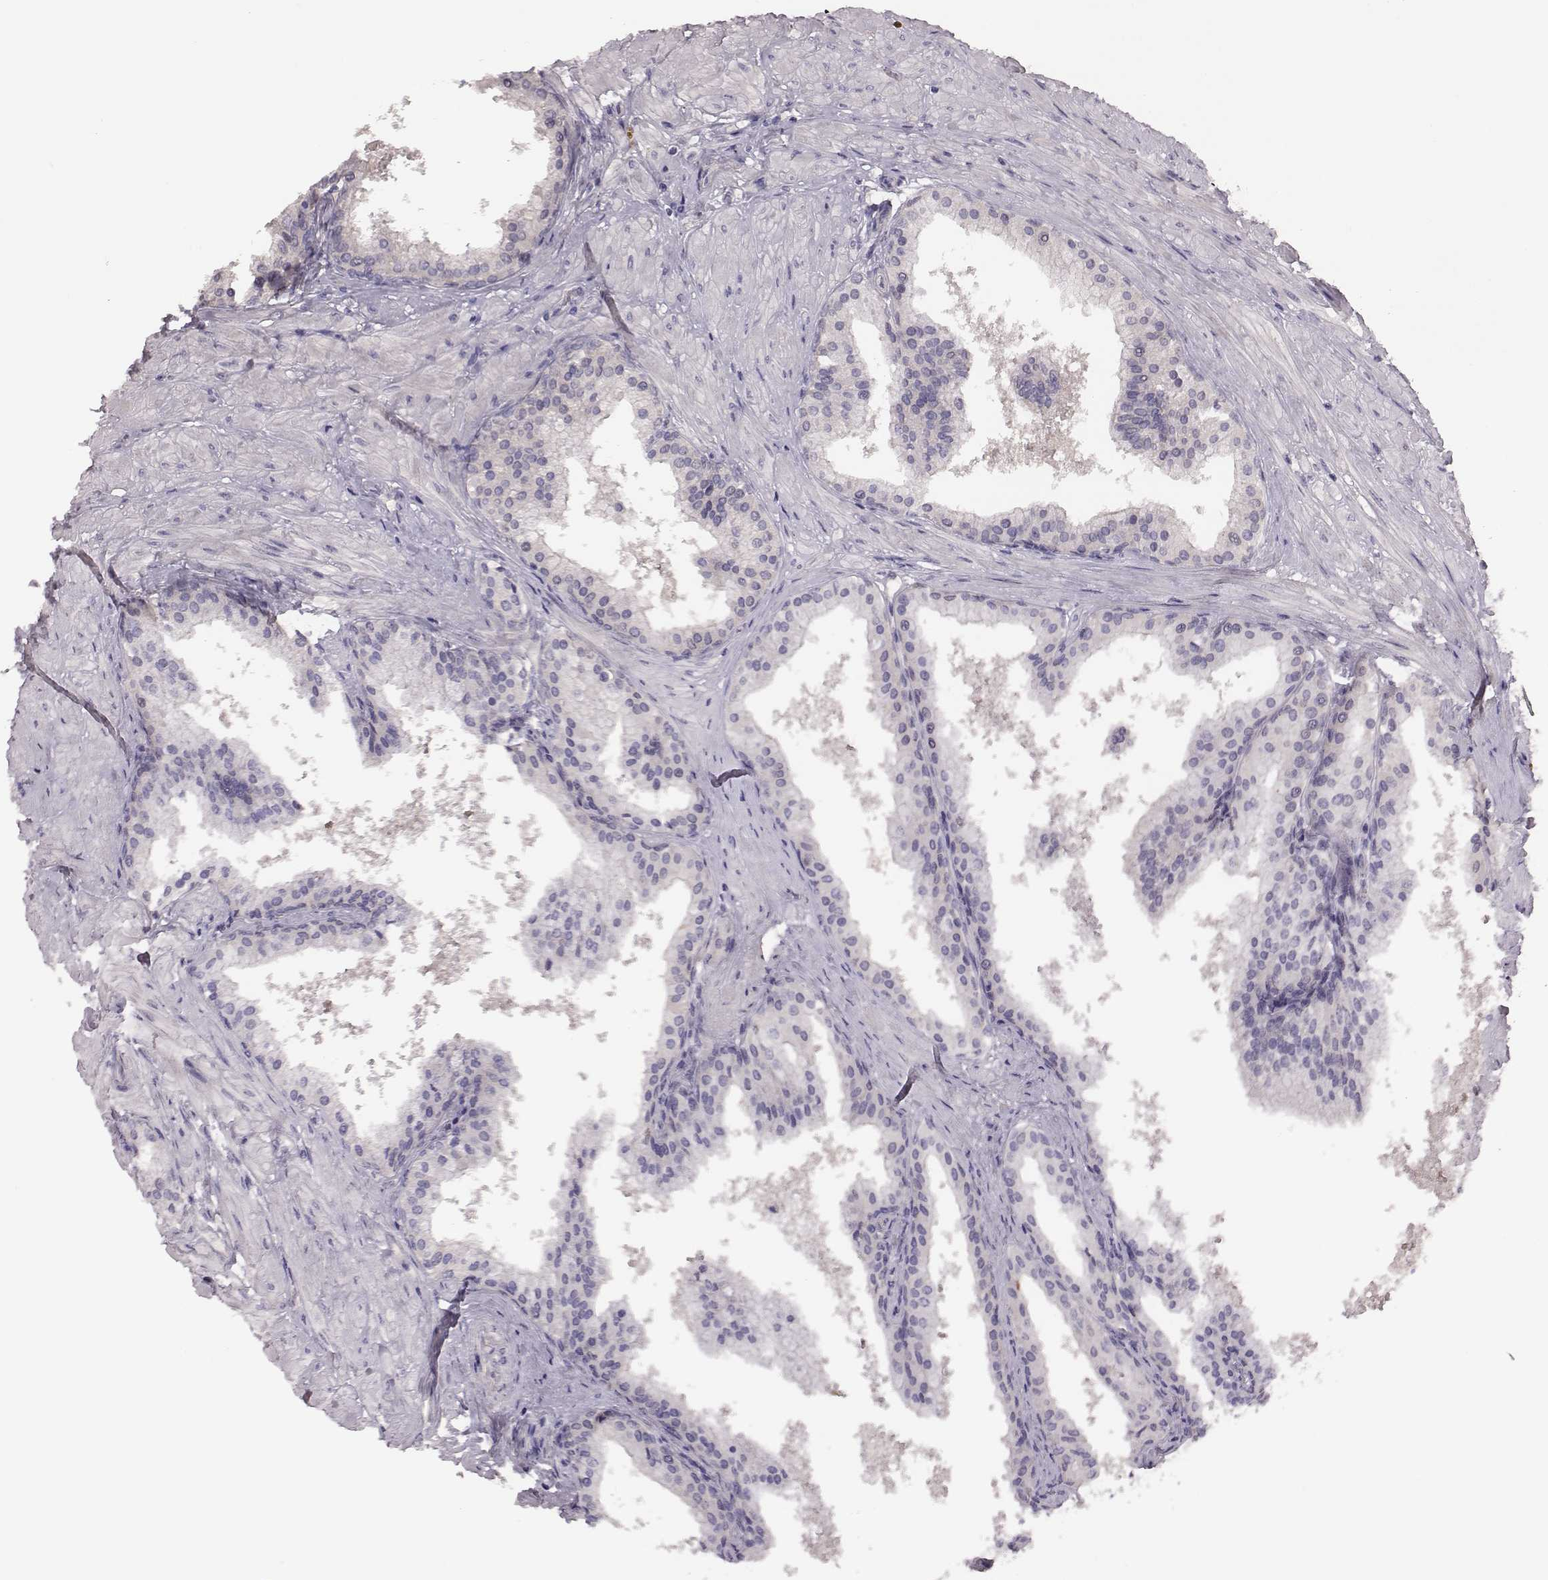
{"staining": {"intensity": "negative", "quantity": "none", "location": "none"}, "tissue": "prostate cancer", "cell_type": "Tumor cells", "image_type": "cancer", "snomed": [{"axis": "morphology", "description": "Adenocarcinoma, Low grade"}, {"axis": "topography", "description": "Prostate"}], "caption": "This is a histopathology image of immunohistochemistry staining of low-grade adenocarcinoma (prostate), which shows no staining in tumor cells. (Stains: DAB (3,3'-diaminobenzidine) immunohistochemistry (IHC) with hematoxylin counter stain, Microscopy: brightfield microscopy at high magnification).", "gene": "KMO", "patient": {"sex": "male", "age": 56}}